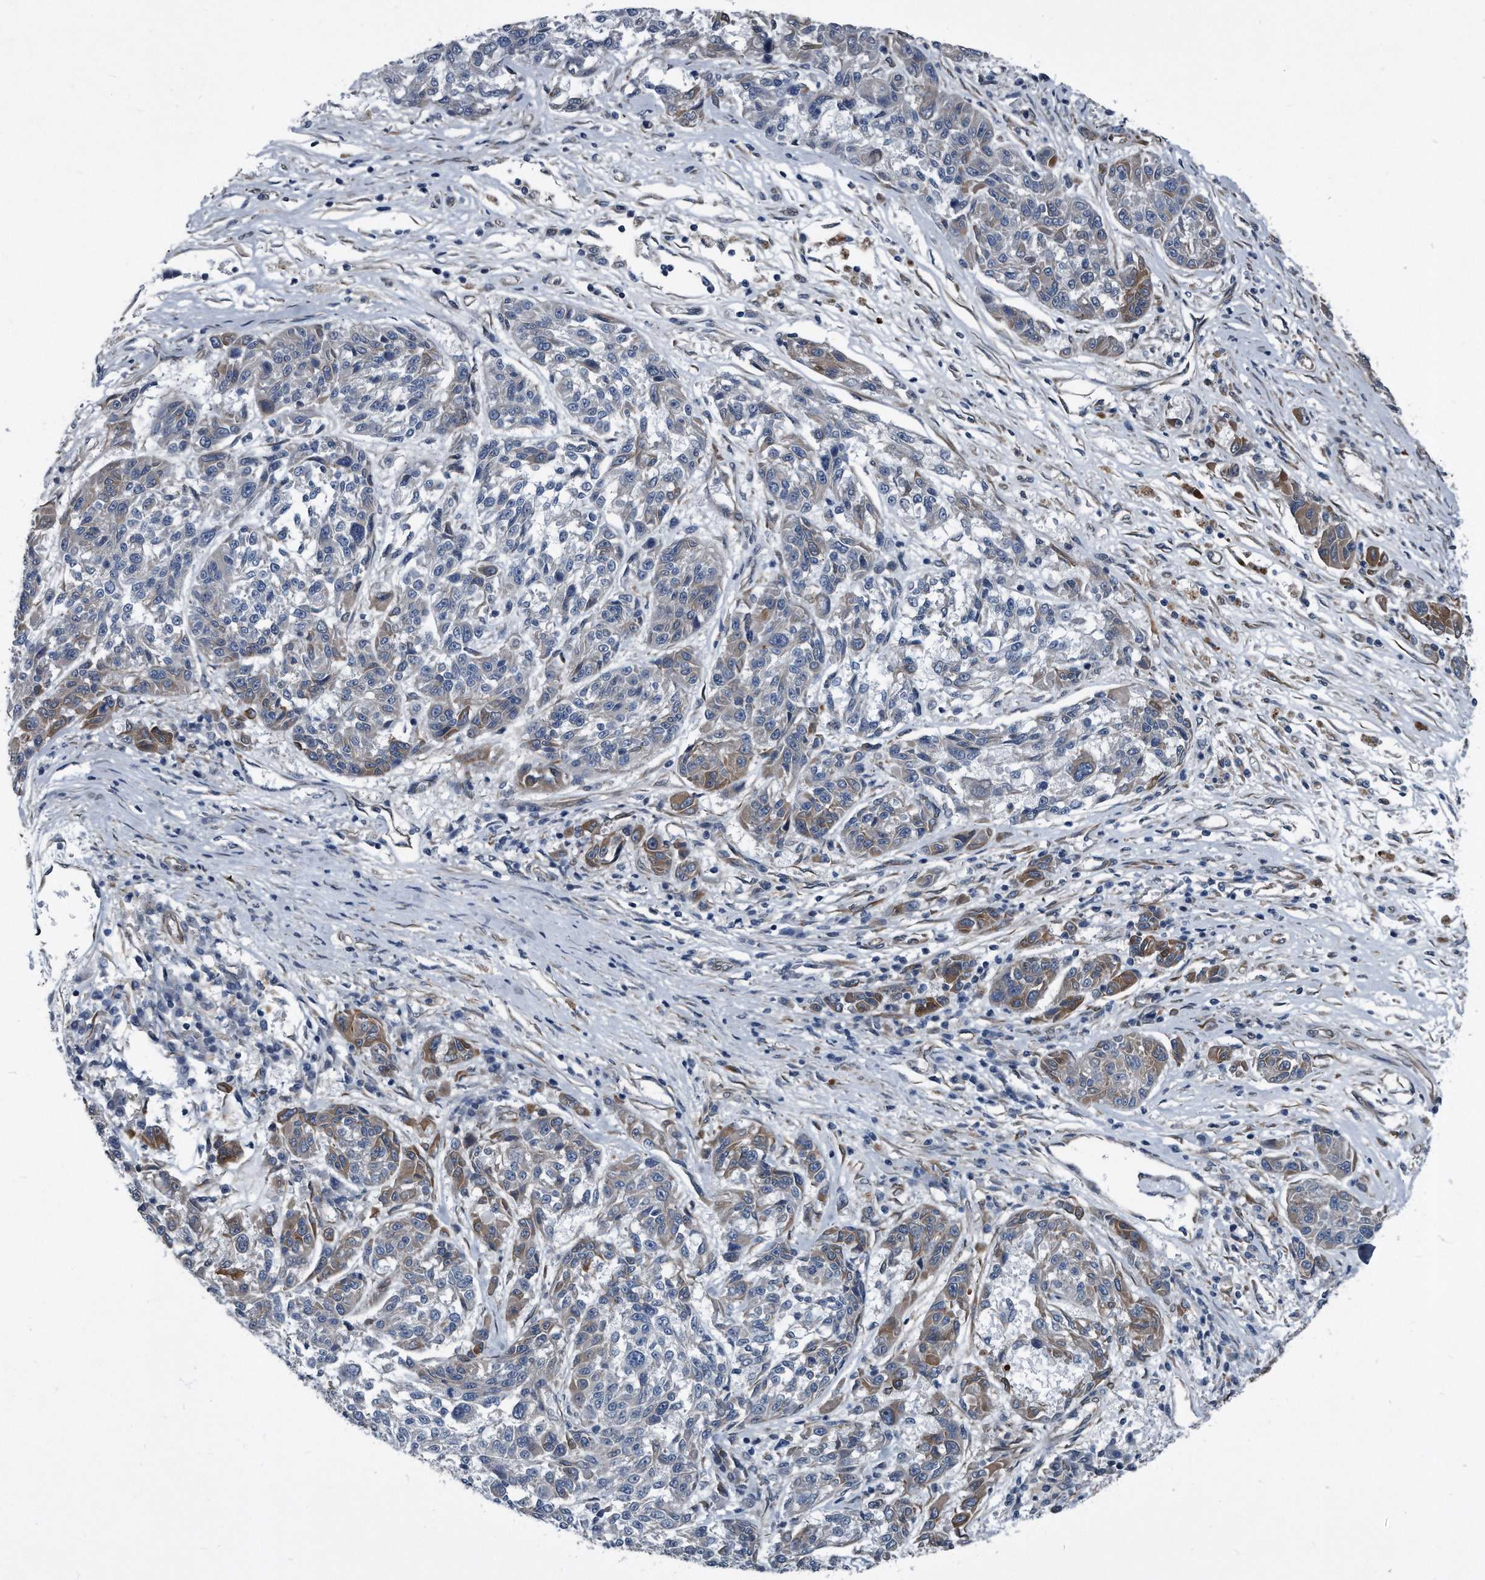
{"staining": {"intensity": "moderate", "quantity": "<25%", "location": "cytoplasmic/membranous"}, "tissue": "melanoma", "cell_type": "Tumor cells", "image_type": "cancer", "snomed": [{"axis": "morphology", "description": "Malignant melanoma, NOS"}, {"axis": "topography", "description": "Skin"}], "caption": "A brown stain labels moderate cytoplasmic/membranous expression of a protein in human malignant melanoma tumor cells.", "gene": "PLEC", "patient": {"sex": "male", "age": 53}}